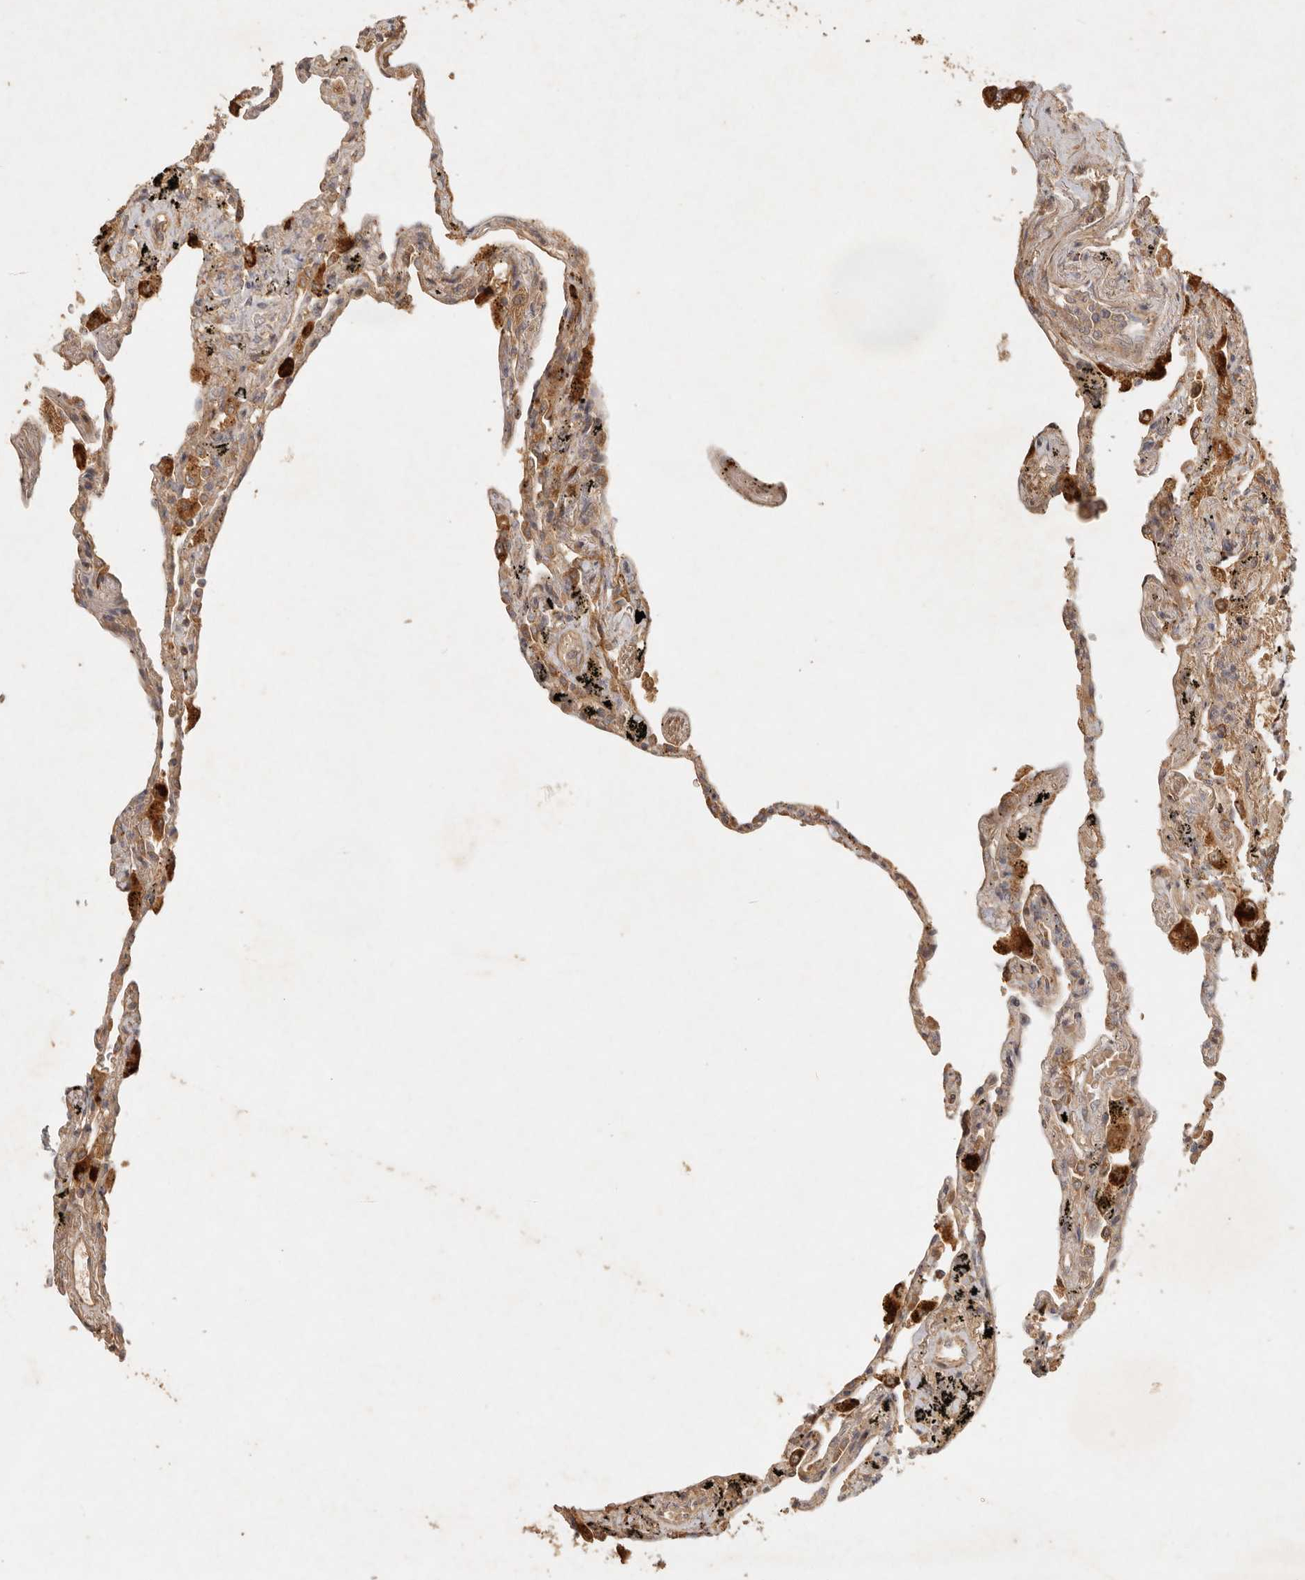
{"staining": {"intensity": "moderate", "quantity": "25%-75%", "location": "cytoplasmic/membranous"}, "tissue": "lung", "cell_type": "Alveolar cells", "image_type": "normal", "snomed": [{"axis": "morphology", "description": "Normal tissue, NOS"}, {"axis": "topography", "description": "Lung"}], "caption": "Normal lung was stained to show a protein in brown. There is medium levels of moderate cytoplasmic/membranous positivity in about 25%-75% of alveolar cells.", "gene": "CLEC4C", "patient": {"sex": "male", "age": 59}}